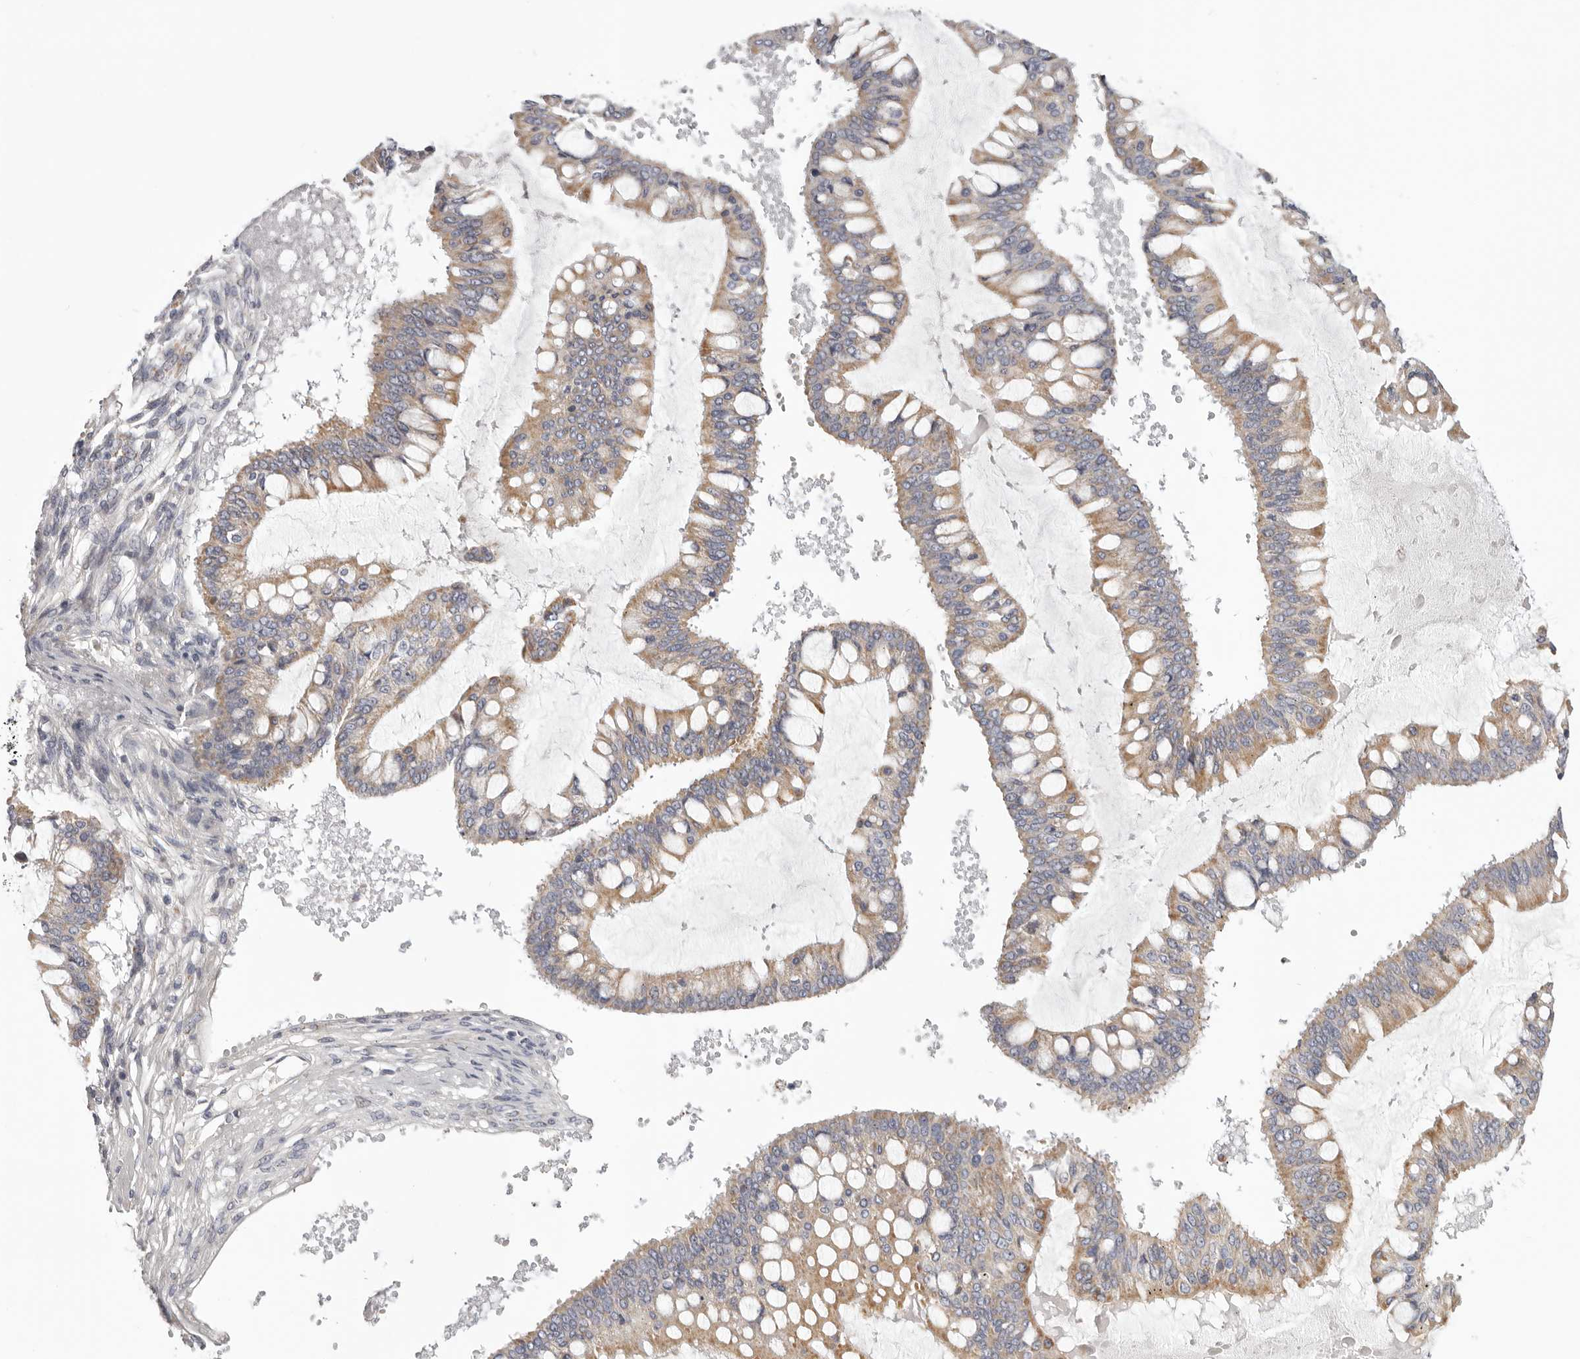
{"staining": {"intensity": "moderate", "quantity": ">75%", "location": "cytoplasmic/membranous"}, "tissue": "ovarian cancer", "cell_type": "Tumor cells", "image_type": "cancer", "snomed": [{"axis": "morphology", "description": "Cystadenocarcinoma, mucinous, NOS"}, {"axis": "topography", "description": "Ovary"}], "caption": "High-power microscopy captured an IHC image of ovarian mucinous cystadenocarcinoma, revealing moderate cytoplasmic/membranous expression in approximately >75% of tumor cells.", "gene": "MRPS10", "patient": {"sex": "female", "age": 73}}